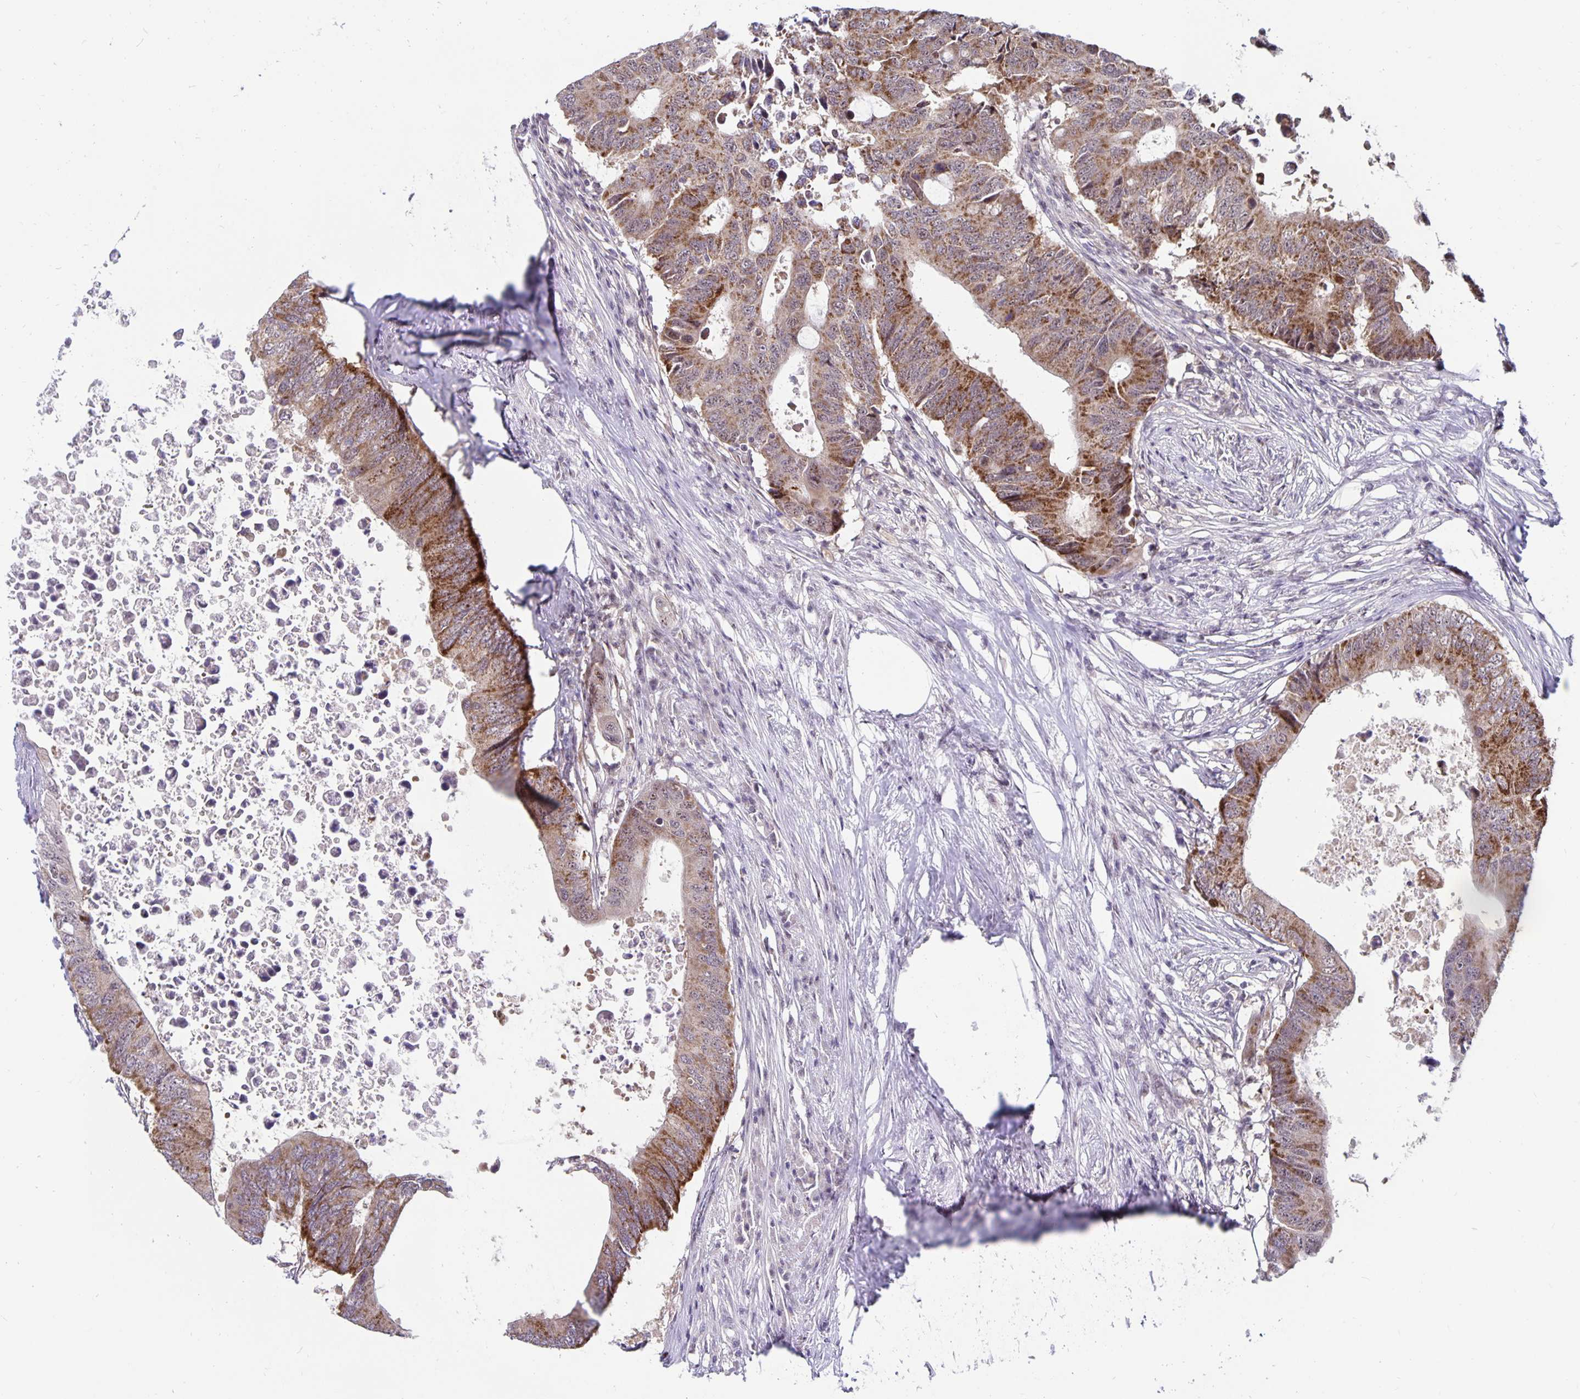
{"staining": {"intensity": "moderate", "quantity": ">75%", "location": "cytoplasmic/membranous,nuclear"}, "tissue": "colorectal cancer", "cell_type": "Tumor cells", "image_type": "cancer", "snomed": [{"axis": "morphology", "description": "Adenocarcinoma, NOS"}, {"axis": "topography", "description": "Colon"}], "caption": "Protein staining by IHC displays moderate cytoplasmic/membranous and nuclear positivity in approximately >75% of tumor cells in colorectal adenocarcinoma. (DAB IHC, brown staining for protein, blue staining for nuclei).", "gene": "EXOC6B", "patient": {"sex": "male", "age": 71}}